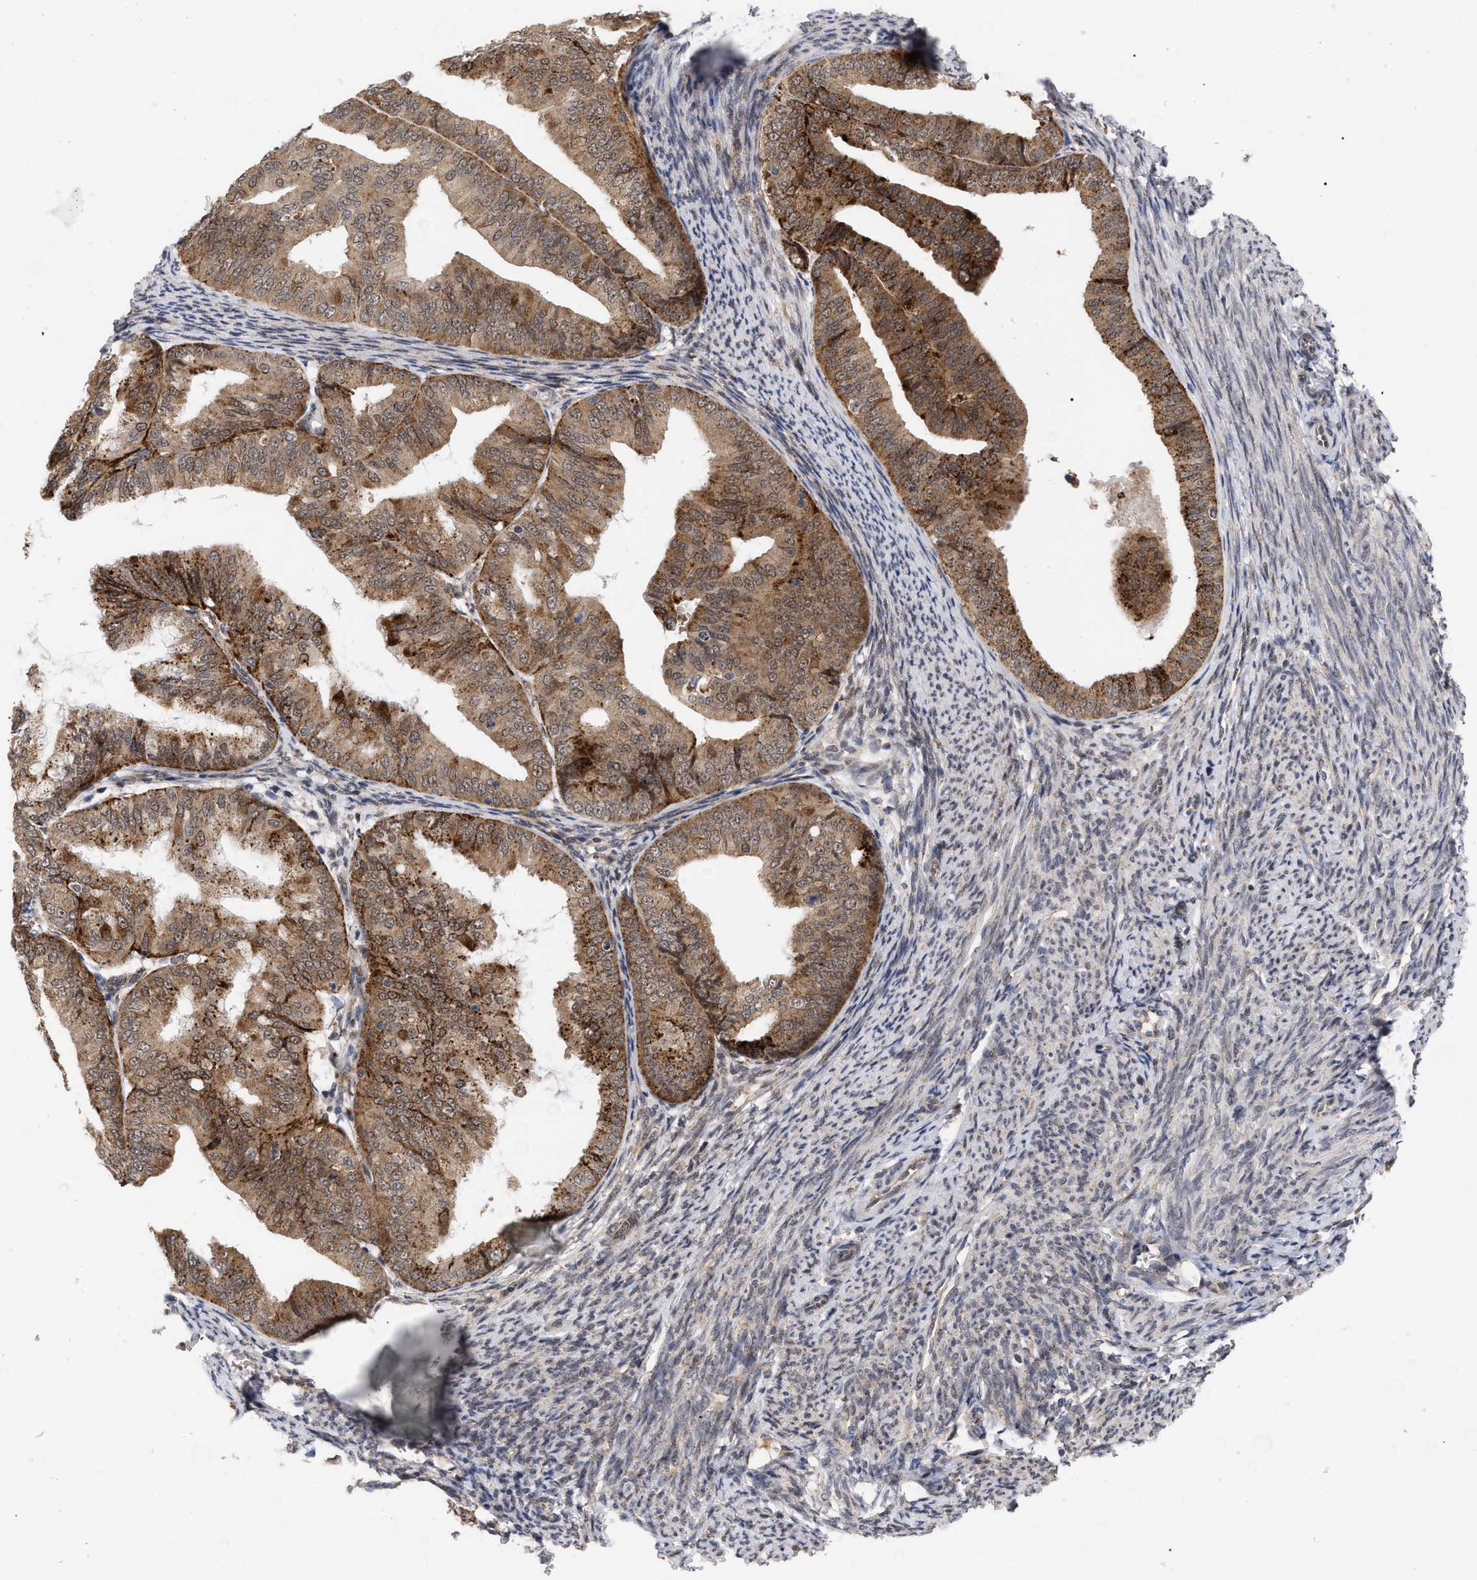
{"staining": {"intensity": "moderate", "quantity": ">75%", "location": "cytoplasmic/membranous"}, "tissue": "endometrial cancer", "cell_type": "Tumor cells", "image_type": "cancer", "snomed": [{"axis": "morphology", "description": "Adenocarcinoma, NOS"}, {"axis": "topography", "description": "Endometrium"}], "caption": "Protein positivity by immunohistochemistry displays moderate cytoplasmic/membranous positivity in about >75% of tumor cells in adenocarcinoma (endometrial).", "gene": "UPF1", "patient": {"sex": "female", "age": 63}}